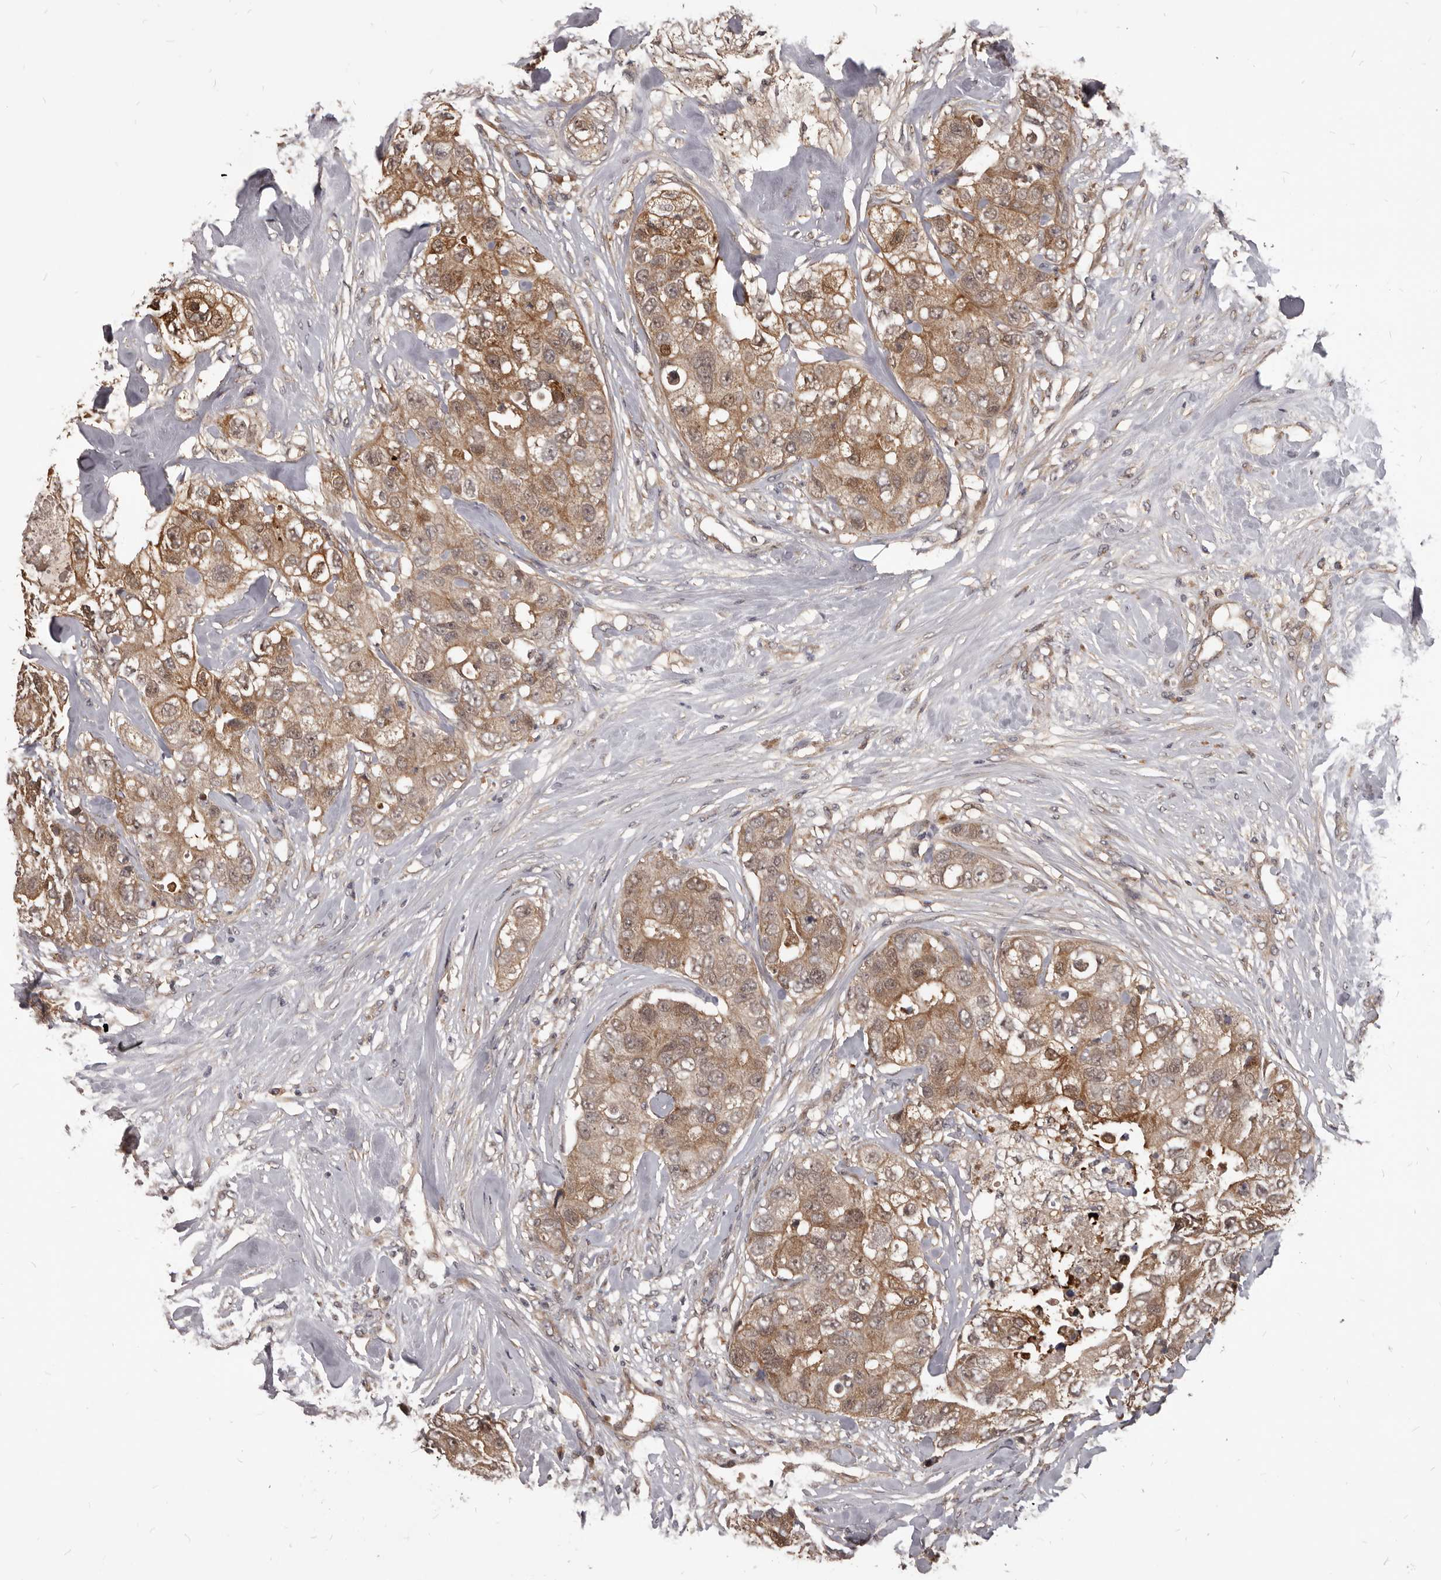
{"staining": {"intensity": "moderate", "quantity": ">75%", "location": "cytoplasmic/membranous"}, "tissue": "breast cancer", "cell_type": "Tumor cells", "image_type": "cancer", "snomed": [{"axis": "morphology", "description": "Duct carcinoma"}, {"axis": "topography", "description": "Breast"}], "caption": "Brown immunohistochemical staining in infiltrating ductal carcinoma (breast) exhibits moderate cytoplasmic/membranous positivity in approximately >75% of tumor cells.", "gene": "GABPB2", "patient": {"sex": "female", "age": 62}}